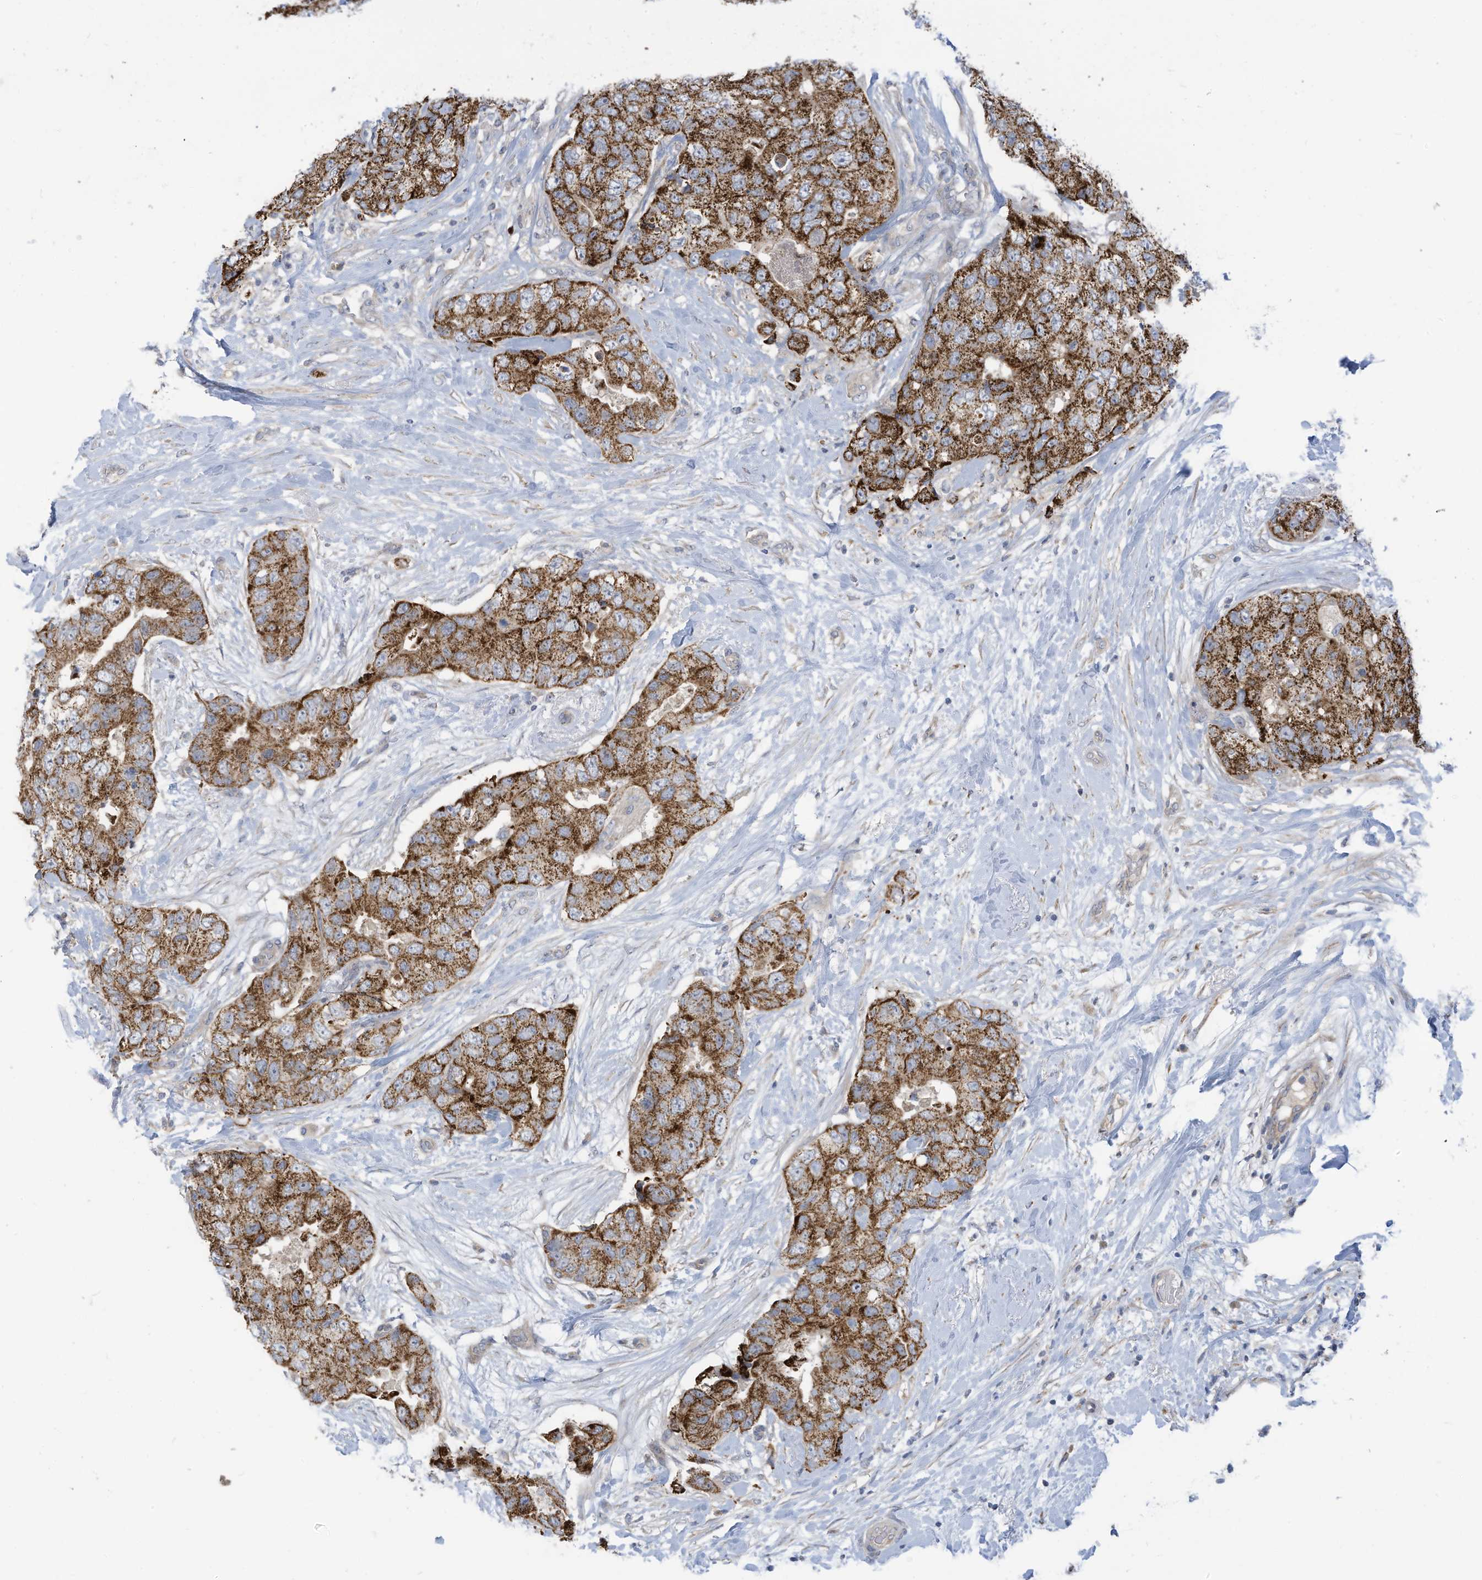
{"staining": {"intensity": "strong", "quantity": ">75%", "location": "cytoplasmic/membranous"}, "tissue": "breast cancer", "cell_type": "Tumor cells", "image_type": "cancer", "snomed": [{"axis": "morphology", "description": "Duct carcinoma"}, {"axis": "topography", "description": "Breast"}], "caption": "Immunohistochemical staining of human breast infiltrating ductal carcinoma exhibits high levels of strong cytoplasmic/membranous protein expression in about >75% of tumor cells.", "gene": "SCGB1D2", "patient": {"sex": "female", "age": 62}}